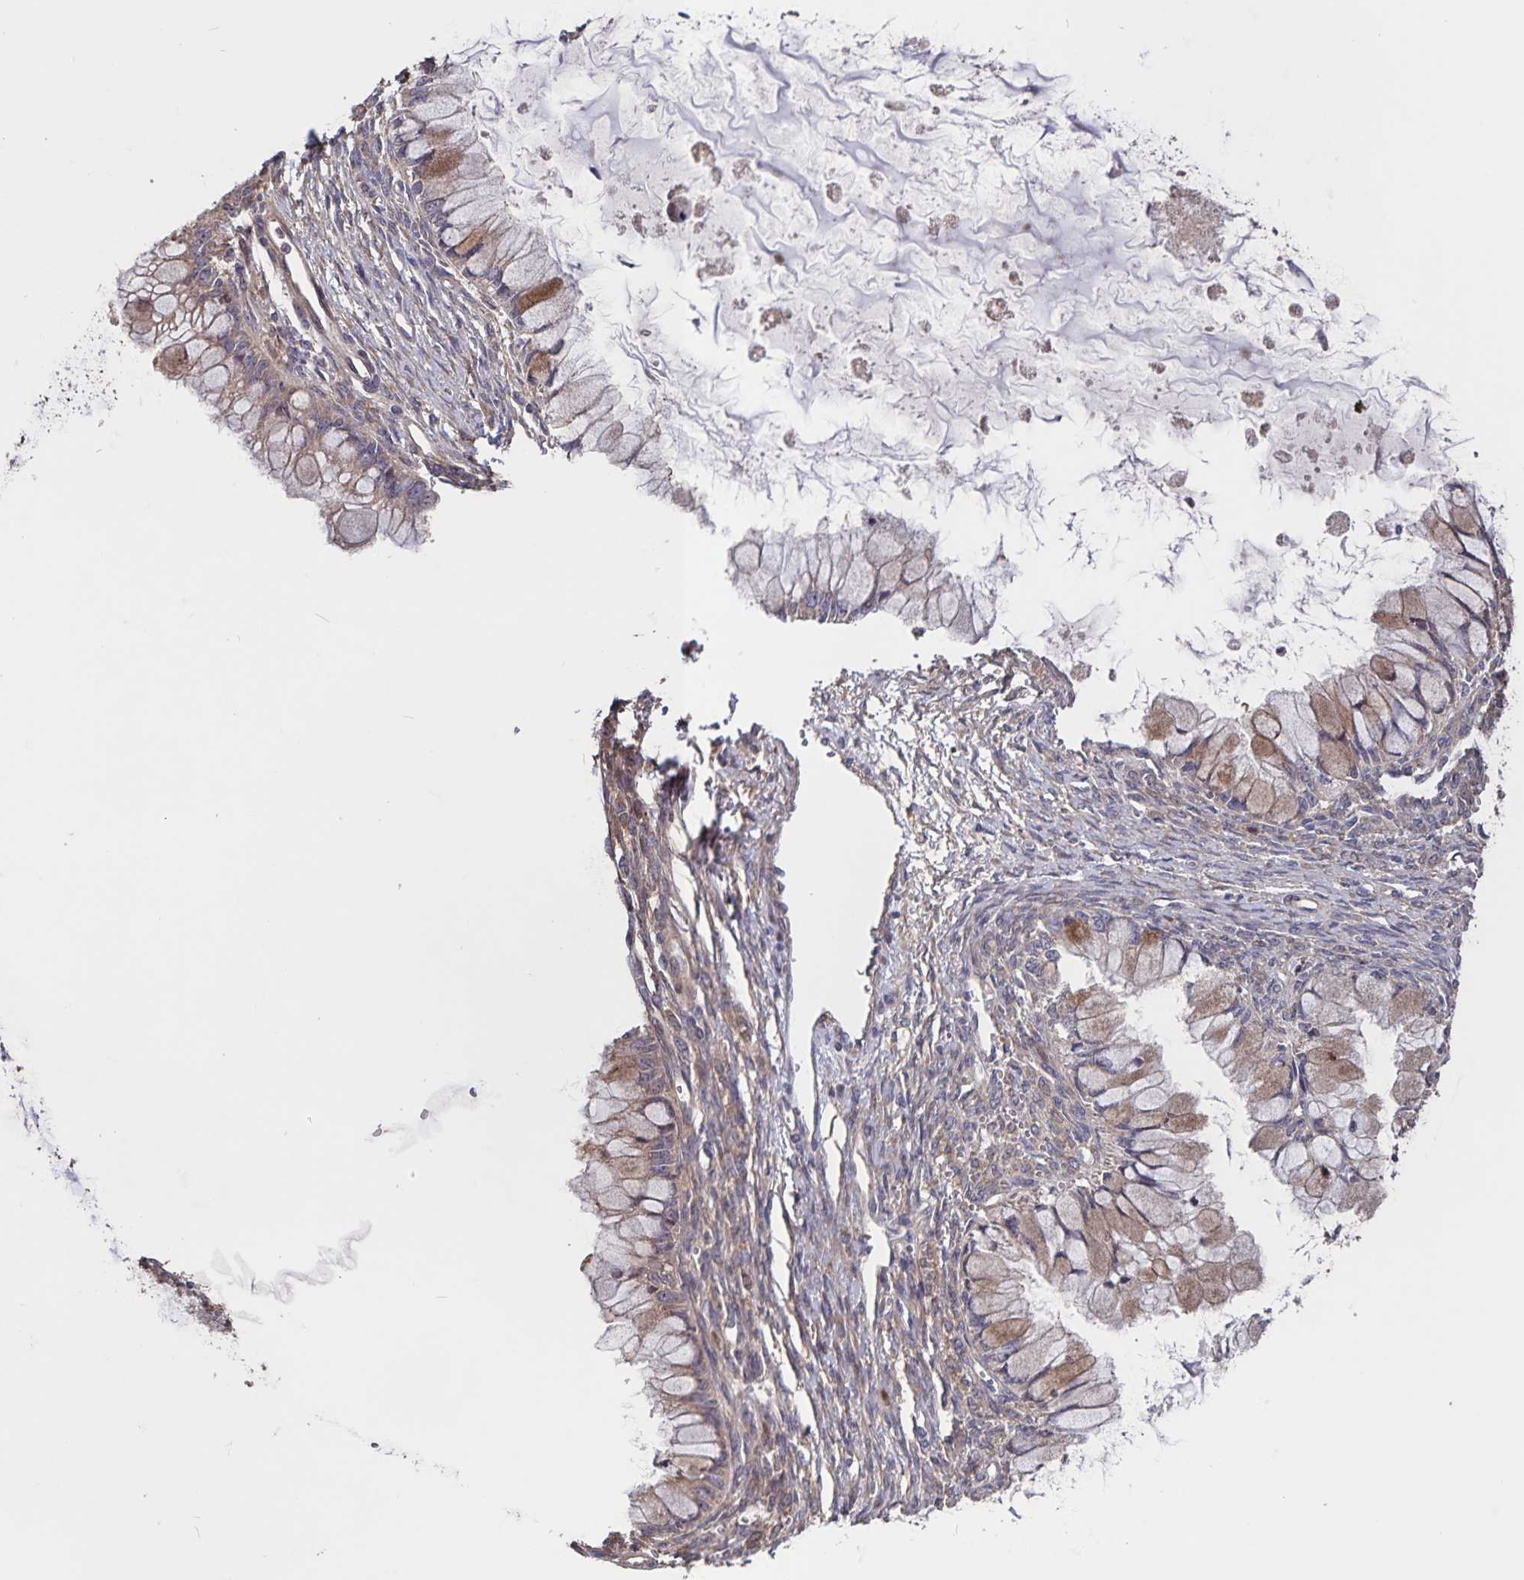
{"staining": {"intensity": "weak", "quantity": "25%-75%", "location": "cytoplasmic/membranous"}, "tissue": "ovarian cancer", "cell_type": "Tumor cells", "image_type": "cancer", "snomed": [{"axis": "morphology", "description": "Cystadenocarcinoma, mucinous, NOS"}, {"axis": "topography", "description": "Ovary"}], "caption": "Brown immunohistochemical staining in human ovarian cancer reveals weak cytoplasmic/membranous expression in about 25%-75% of tumor cells.", "gene": "FBXL16", "patient": {"sex": "female", "age": 34}}